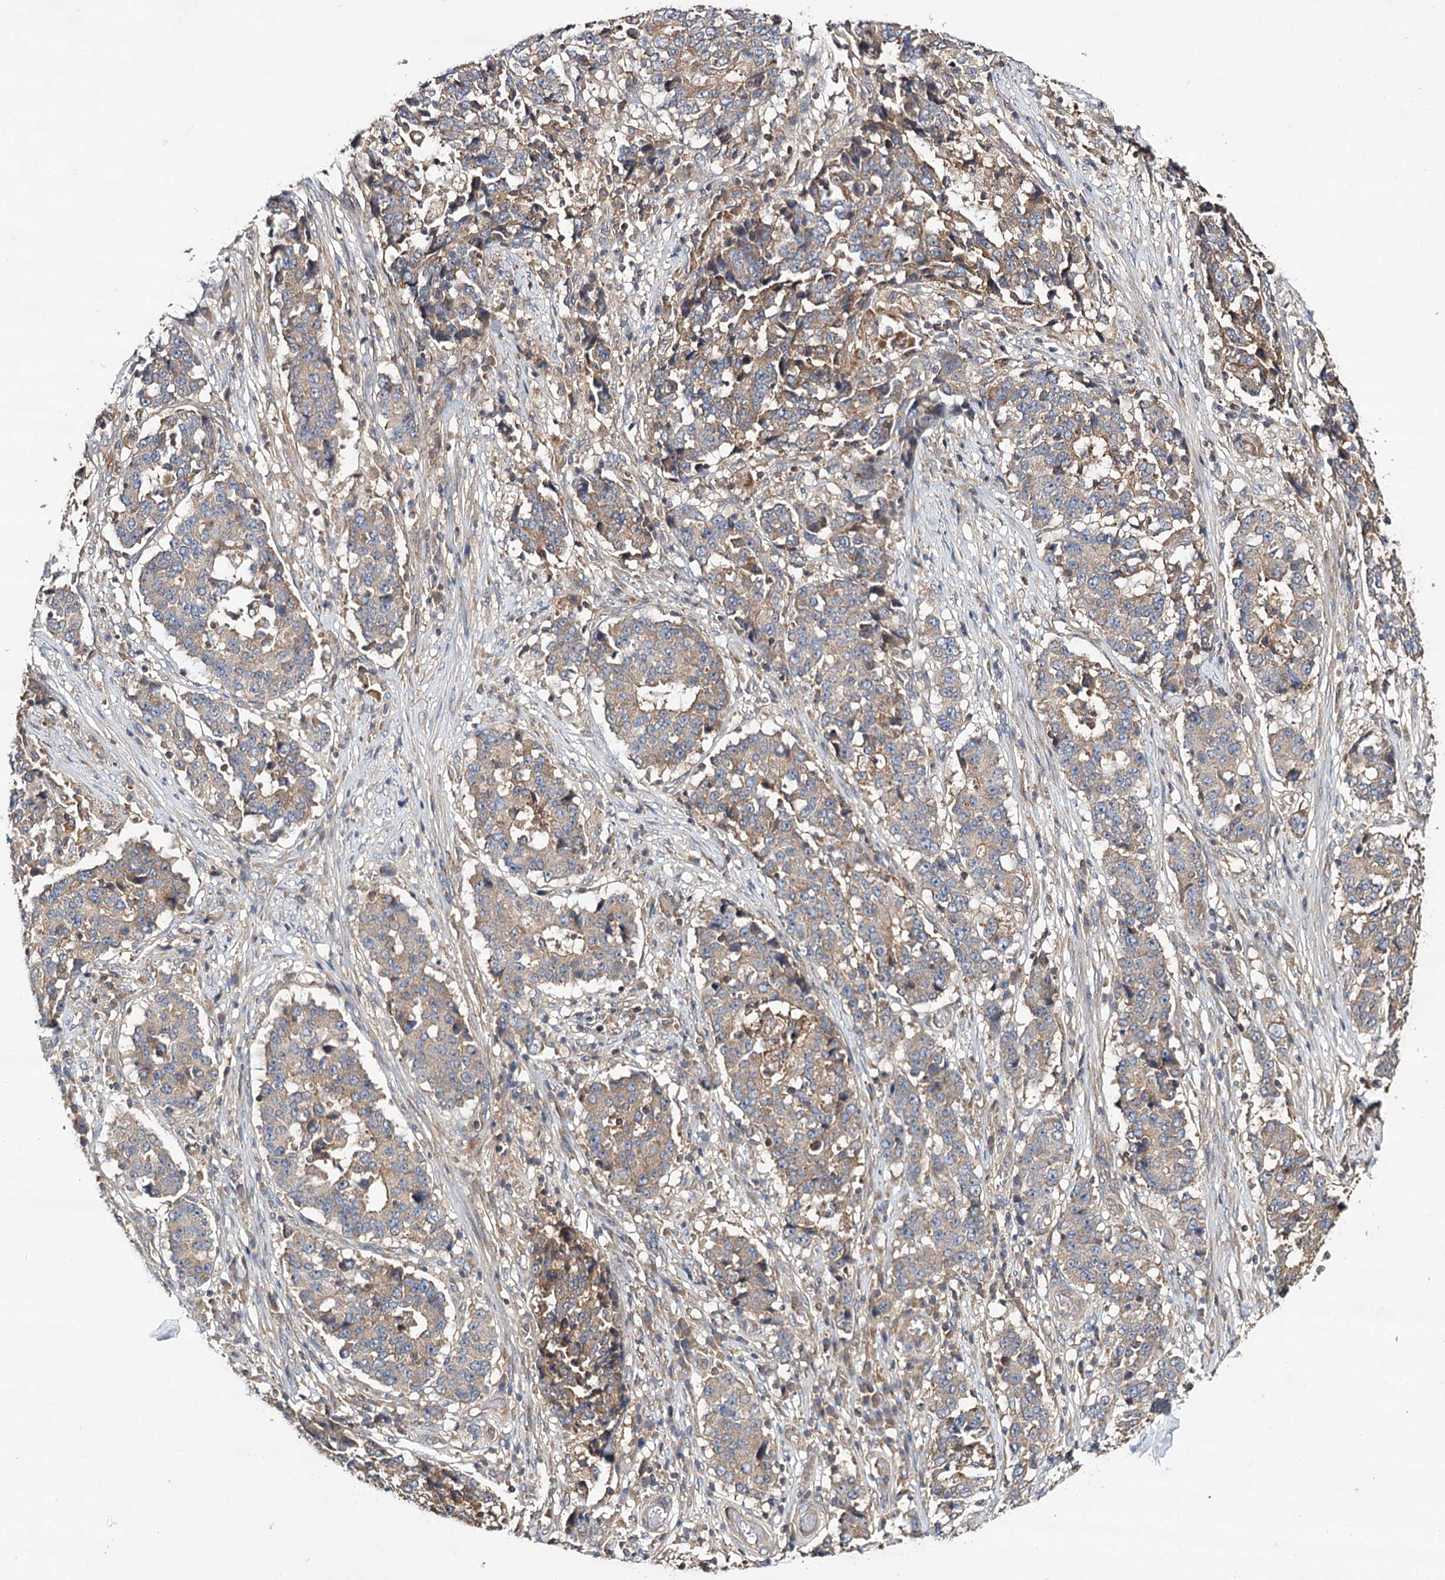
{"staining": {"intensity": "weak", "quantity": "25%-75%", "location": "cytoplasmic/membranous"}, "tissue": "stomach cancer", "cell_type": "Tumor cells", "image_type": "cancer", "snomed": [{"axis": "morphology", "description": "Adenocarcinoma, NOS"}, {"axis": "topography", "description": "Stomach"}], "caption": "Immunohistochemistry (IHC) of human stomach cancer demonstrates low levels of weak cytoplasmic/membranous expression in about 25%-75% of tumor cells.", "gene": "LSS", "patient": {"sex": "male", "age": 59}}